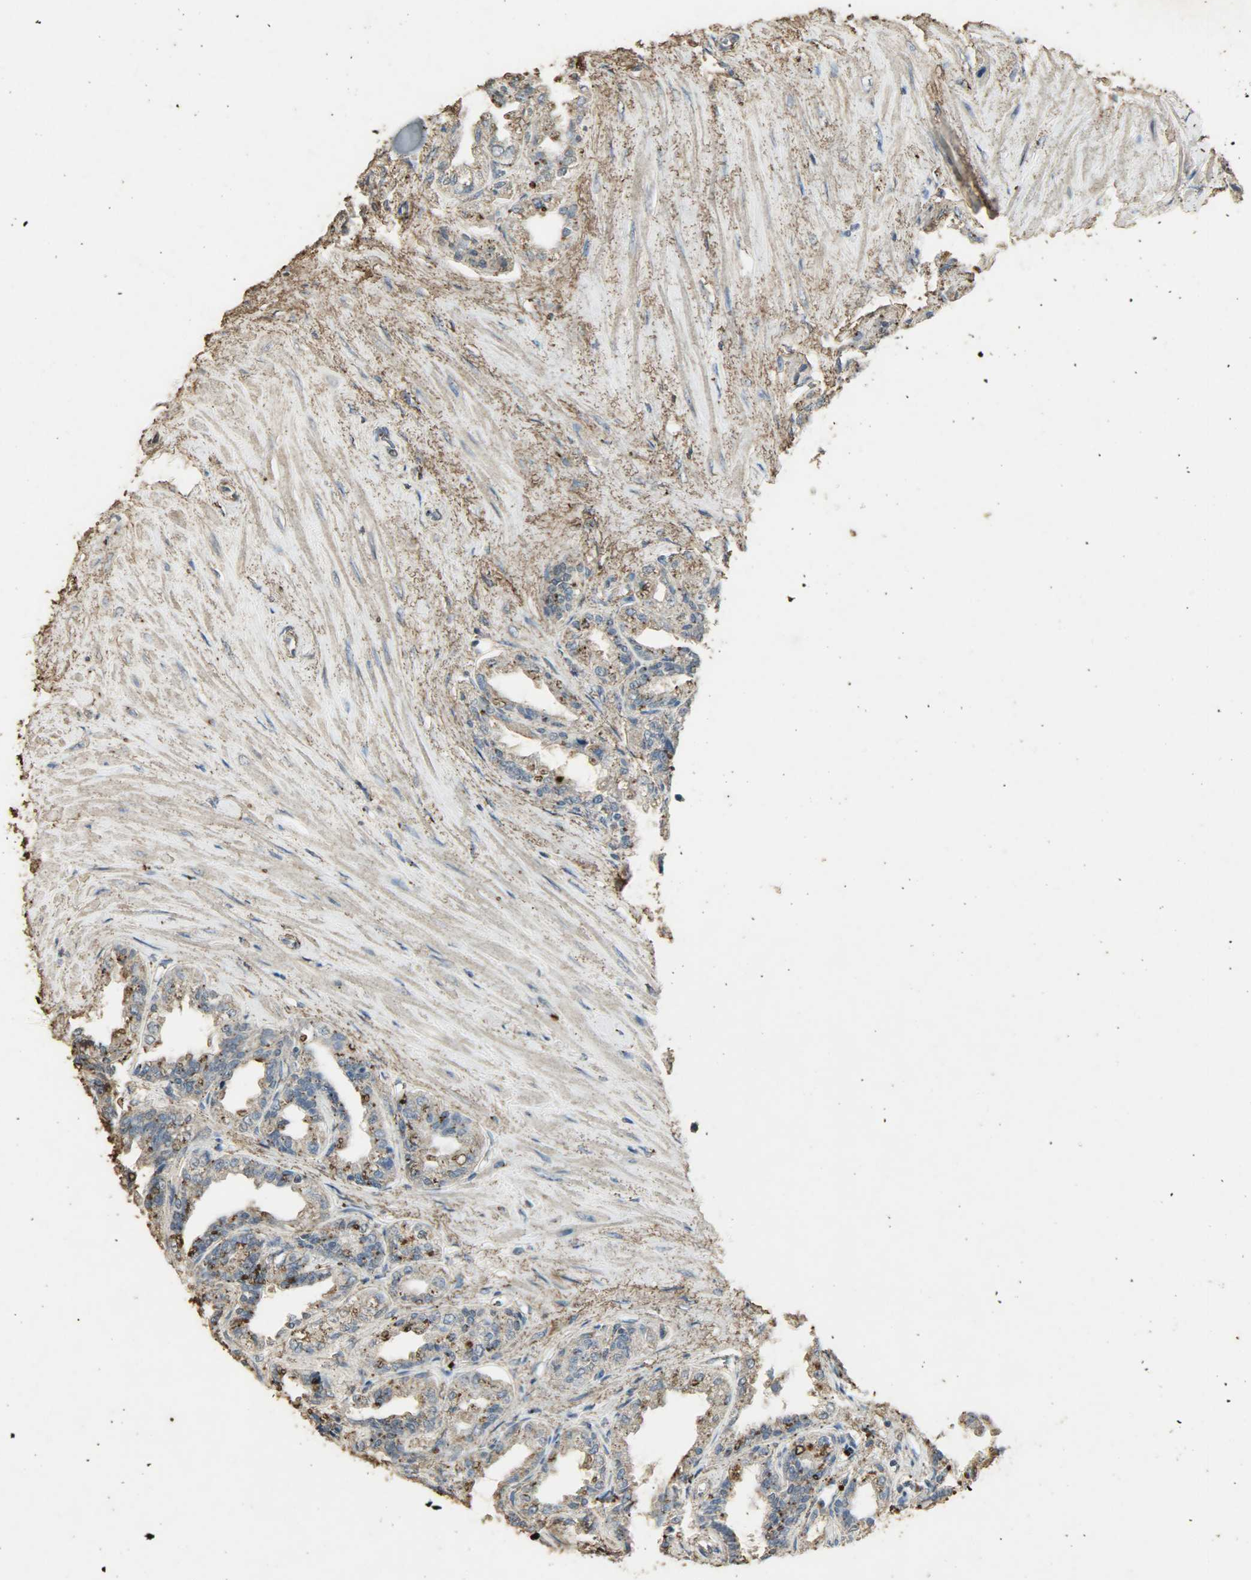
{"staining": {"intensity": "moderate", "quantity": "25%-75%", "location": "cytoplasmic/membranous"}, "tissue": "seminal vesicle", "cell_type": "Glandular cells", "image_type": "normal", "snomed": [{"axis": "morphology", "description": "Normal tissue, NOS"}, {"axis": "morphology", "description": "Inflammation, NOS"}, {"axis": "topography", "description": "Urinary bladder"}, {"axis": "topography", "description": "Prostate"}, {"axis": "topography", "description": "Seminal veicle"}], "caption": "The histopathology image shows staining of benign seminal vesicle, revealing moderate cytoplasmic/membranous protein expression (brown color) within glandular cells.", "gene": "ASB9", "patient": {"sex": "male", "age": 82}}